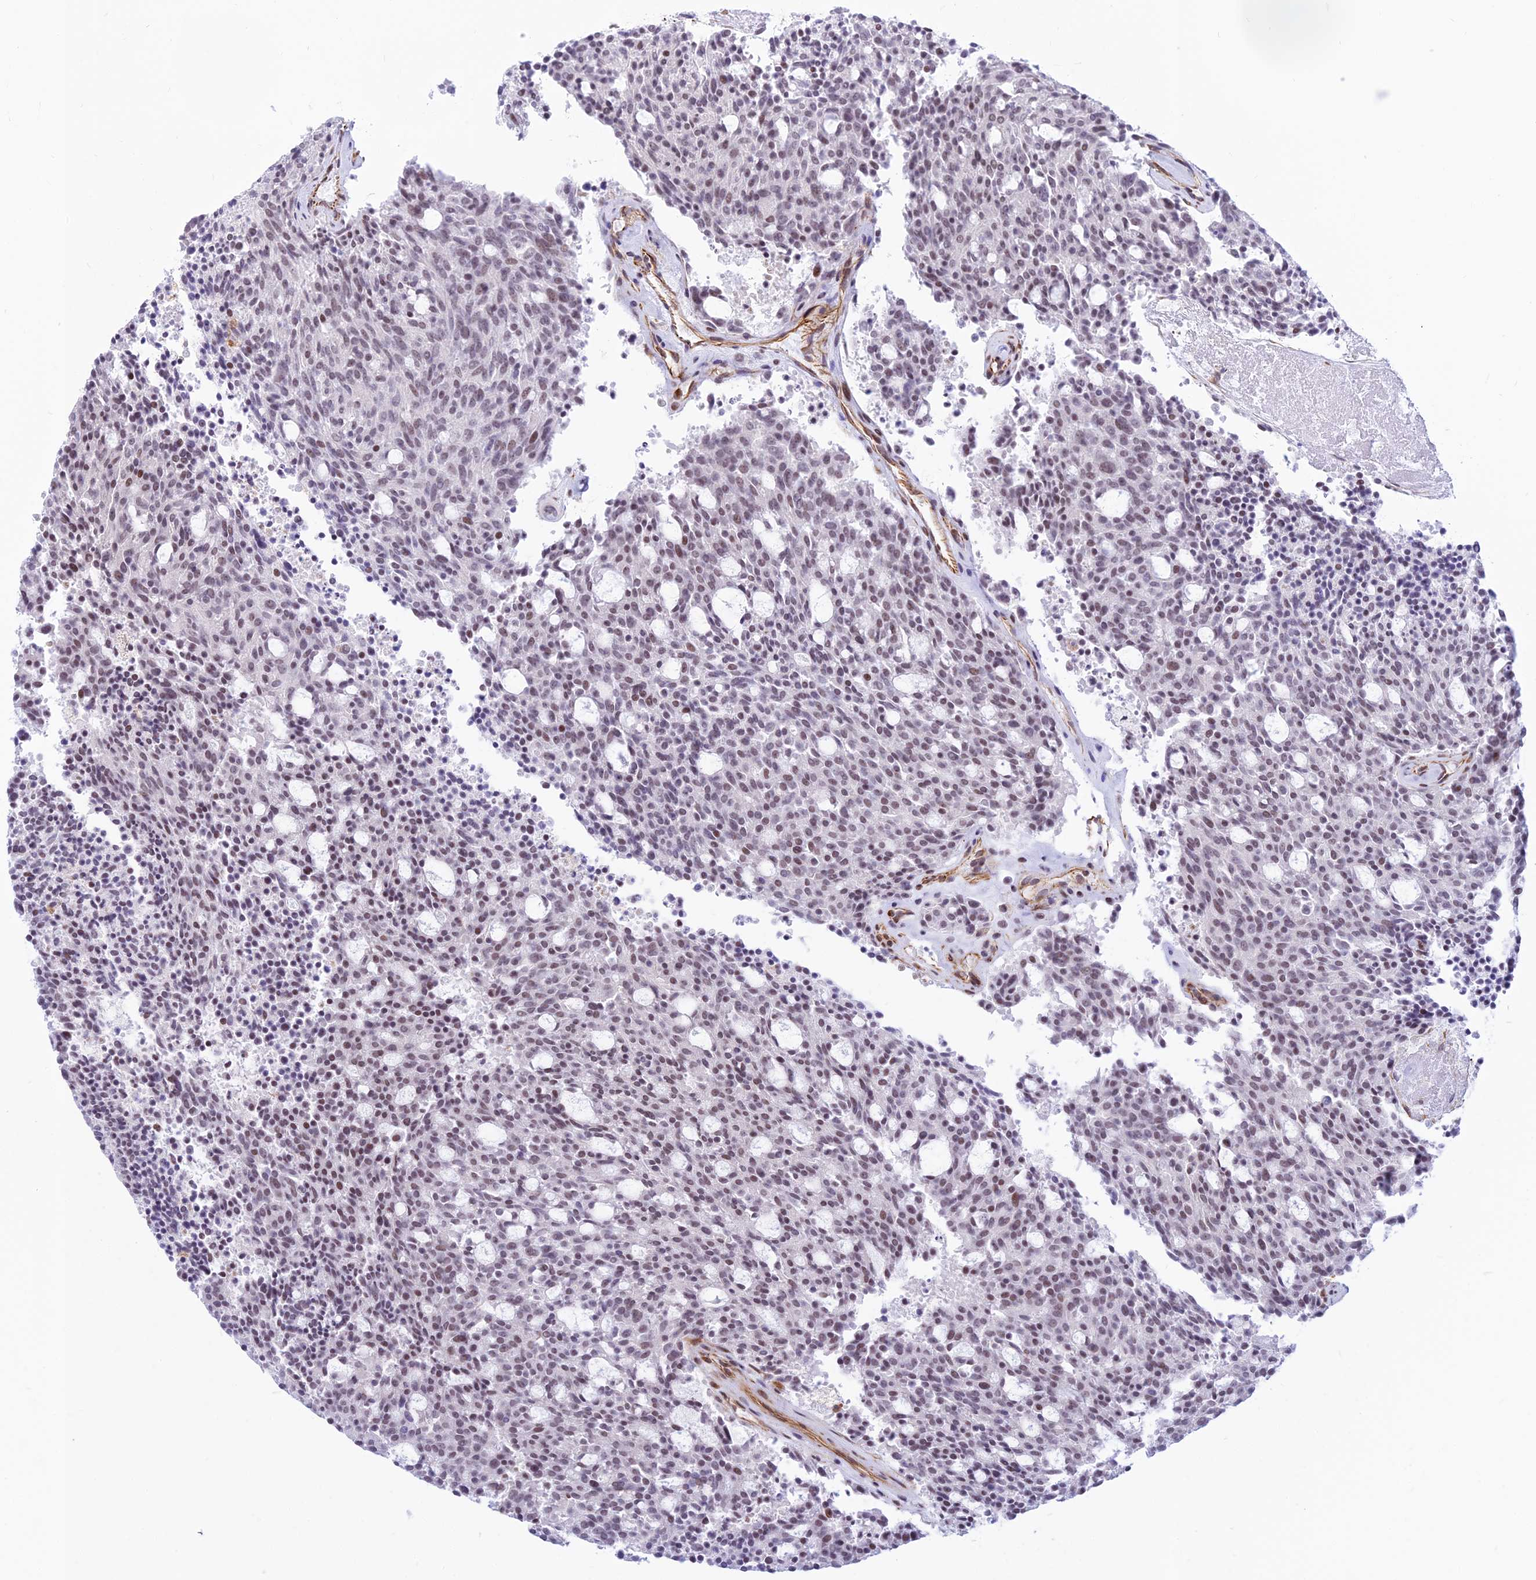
{"staining": {"intensity": "weak", "quantity": ">75%", "location": "nuclear"}, "tissue": "carcinoid", "cell_type": "Tumor cells", "image_type": "cancer", "snomed": [{"axis": "morphology", "description": "Carcinoid, malignant, NOS"}, {"axis": "topography", "description": "Pancreas"}], "caption": "Protein staining of malignant carcinoid tissue shows weak nuclear expression in about >75% of tumor cells.", "gene": "SAPCD2", "patient": {"sex": "female", "age": 54}}